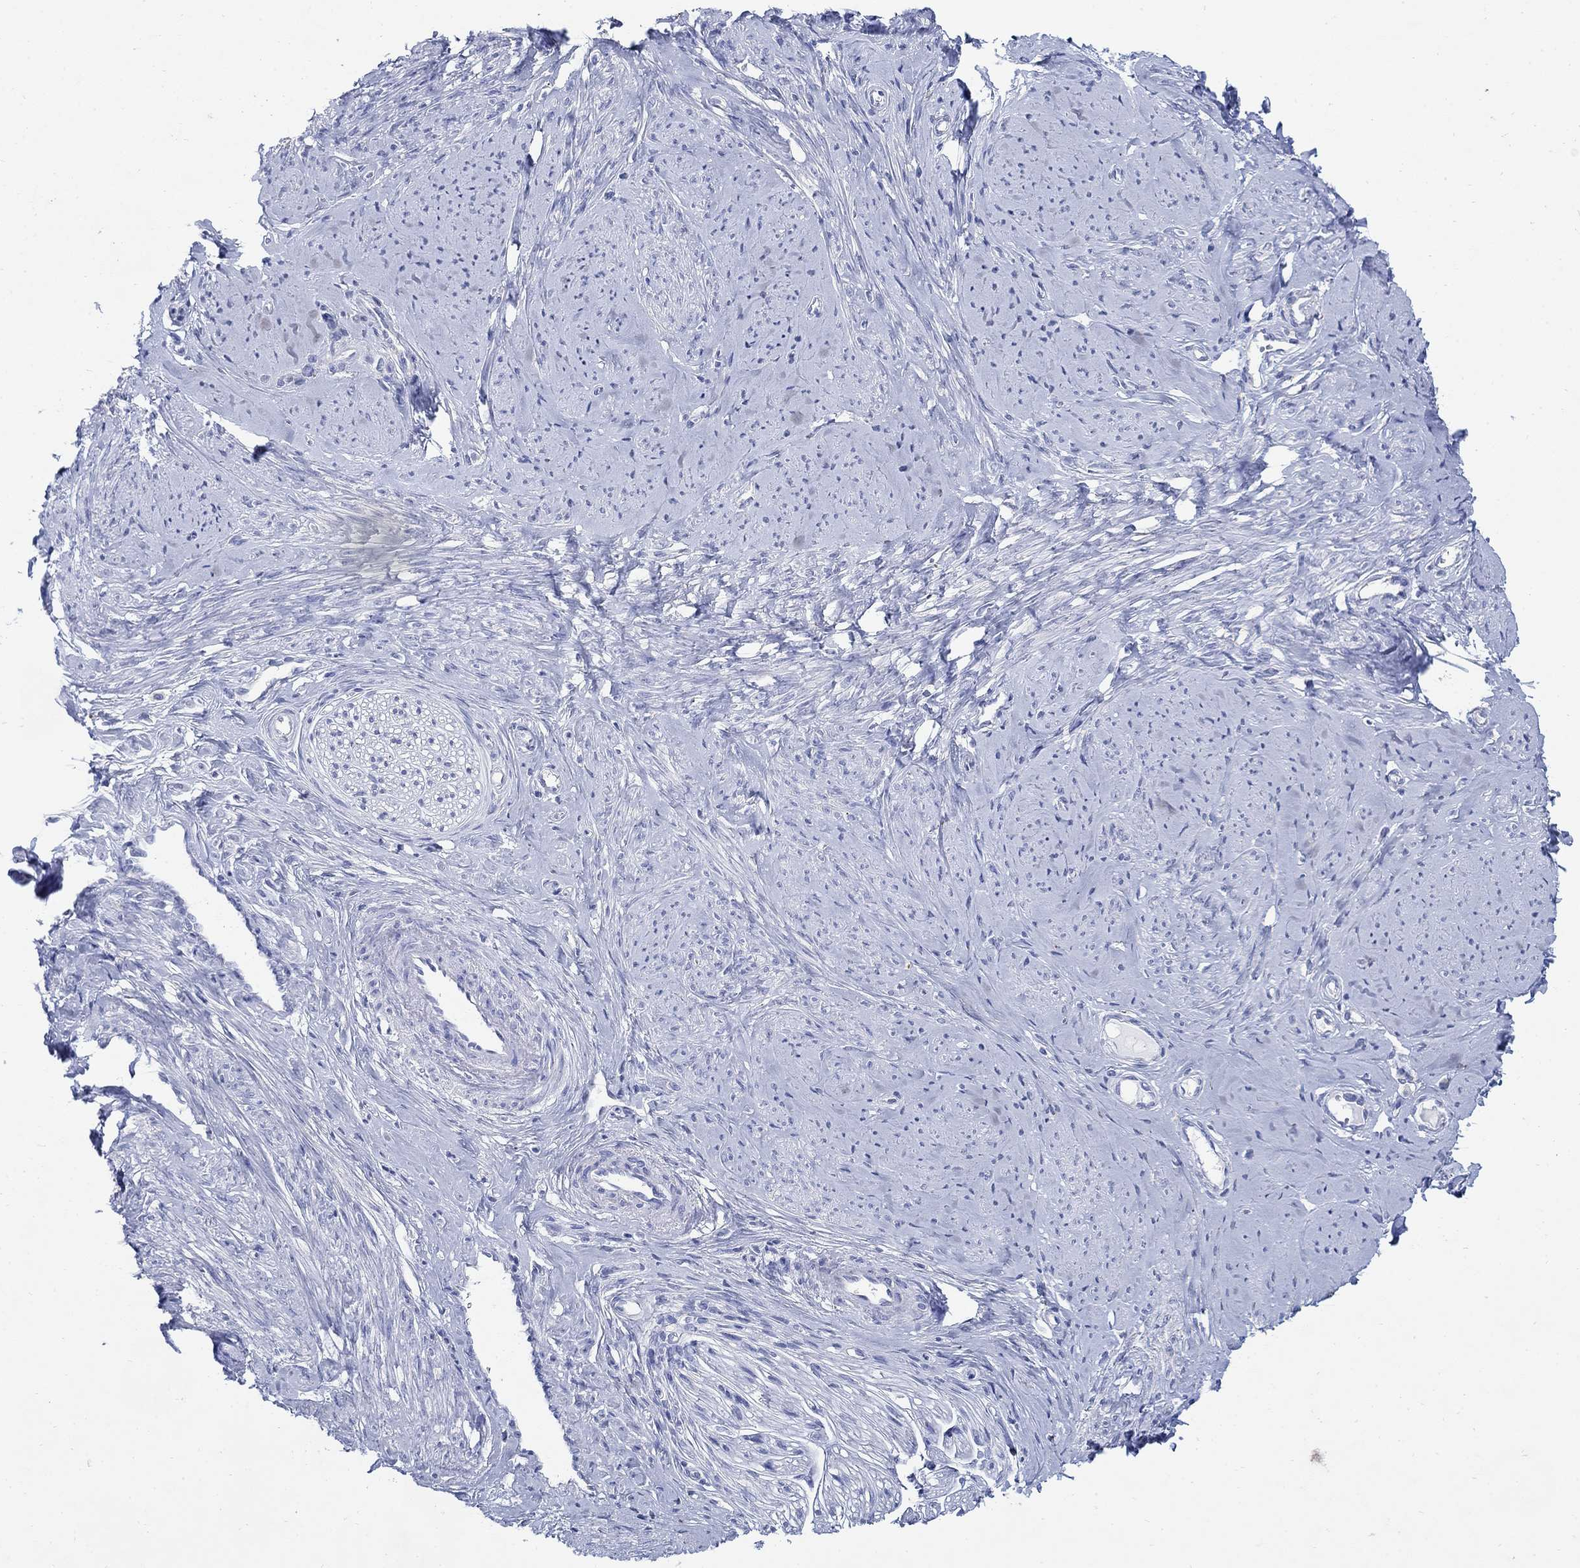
{"staining": {"intensity": "negative", "quantity": "none", "location": "none"}, "tissue": "smooth muscle", "cell_type": "Smooth muscle cells", "image_type": "normal", "snomed": [{"axis": "morphology", "description": "Normal tissue, NOS"}, {"axis": "topography", "description": "Smooth muscle"}], "caption": "An immunohistochemistry image of benign smooth muscle is shown. There is no staining in smooth muscle cells of smooth muscle. (Brightfield microscopy of DAB (3,3'-diaminobenzidine) IHC at high magnification).", "gene": "ZDHHC14", "patient": {"sex": "female", "age": 48}}